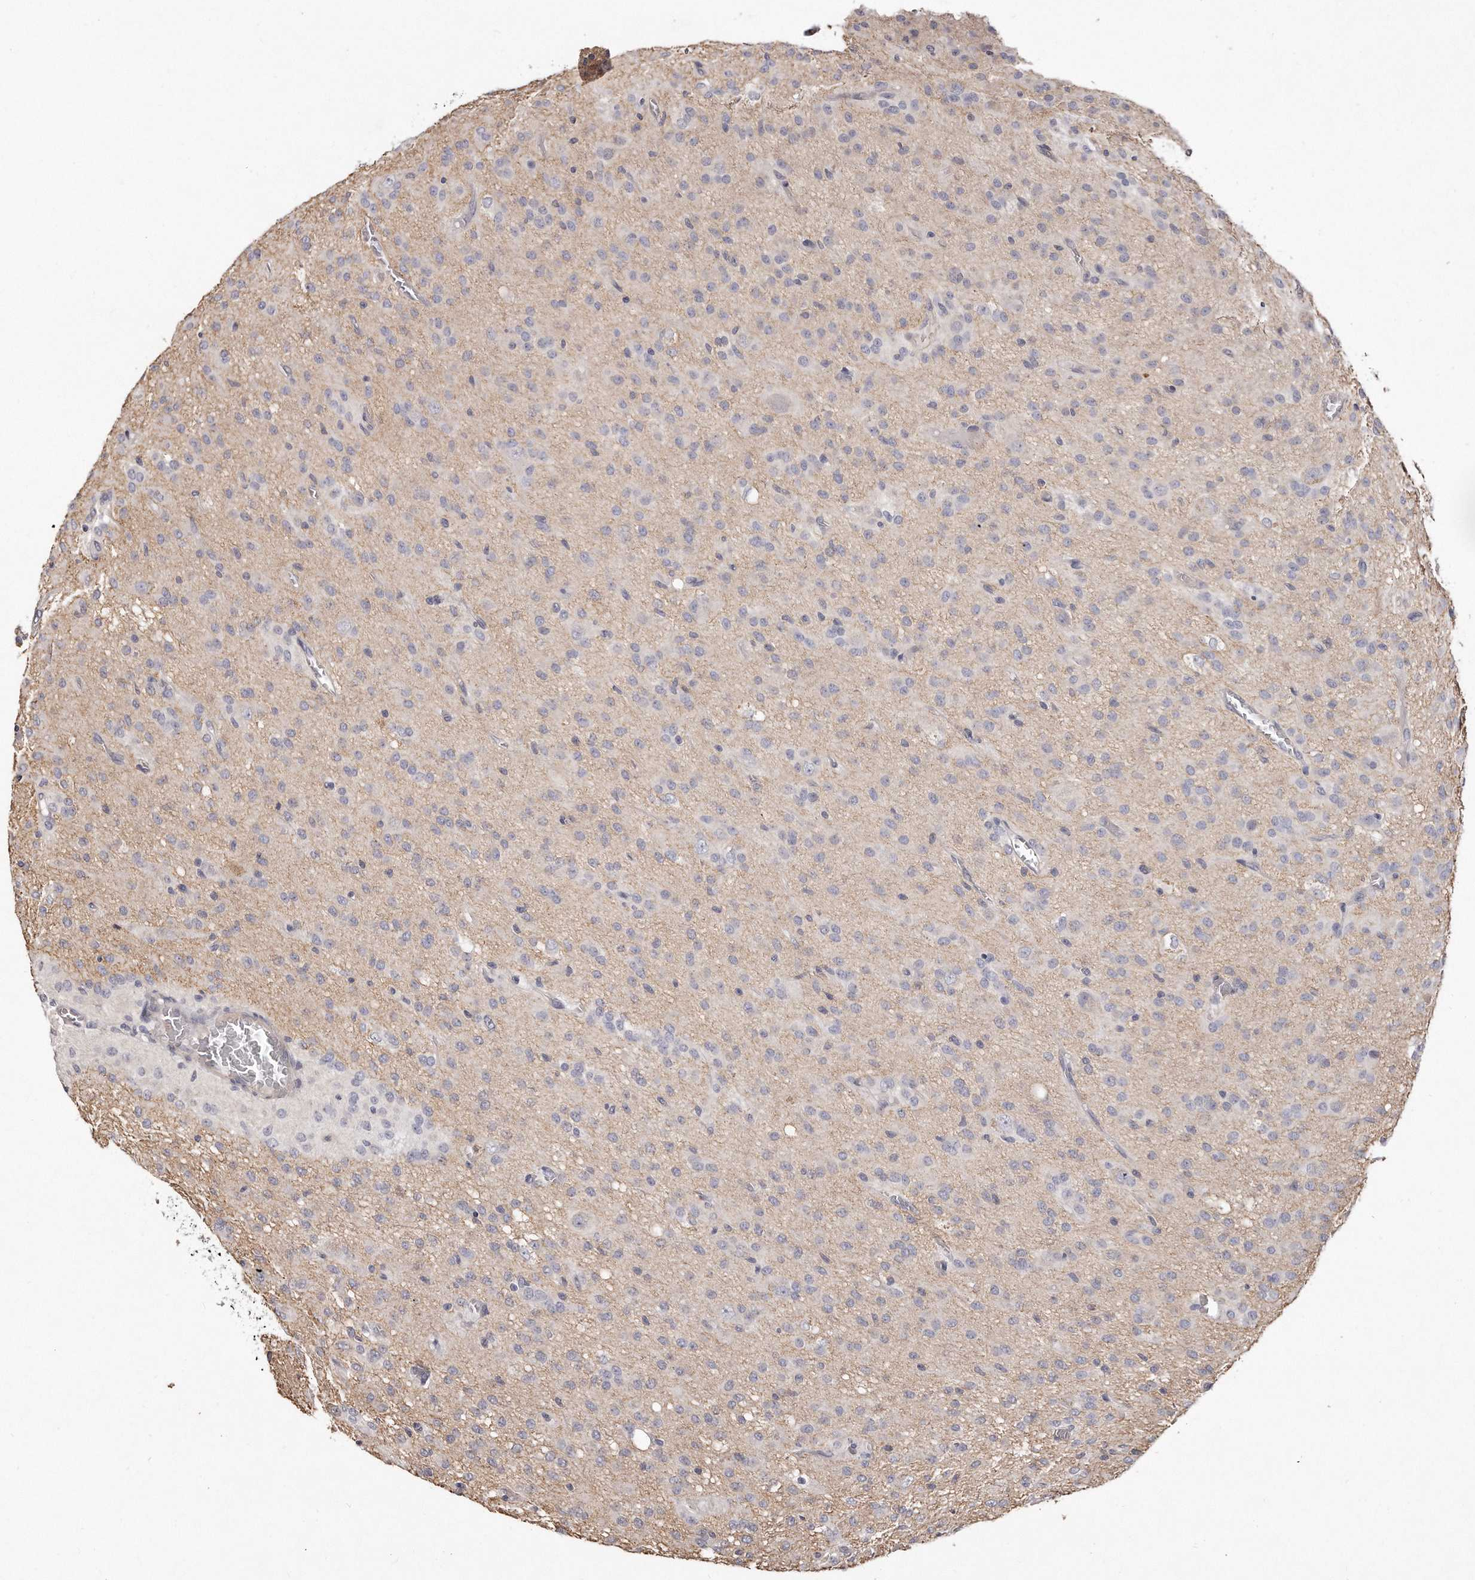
{"staining": {"intensity": "negative", "quantity": "none", "location": "none"}, "tissue": "glioma", "cell_type": "Tumor cells", "image_type": "cancer", "snomed": [{"axis": "morphology", "description": "Glioma, malignant, High grade"}, {"axis": "topography", "description": "Brain"}], "caption": "High magnification brightfield microscopy of glioma stained with DAB (3,3'-diaminobenzidine) (brown) and counterstained with hematoxylin (blue): tumor cells show no significant expression.", "gene": "TTLL4", "patient": {"sex": "female", "age": 59}}